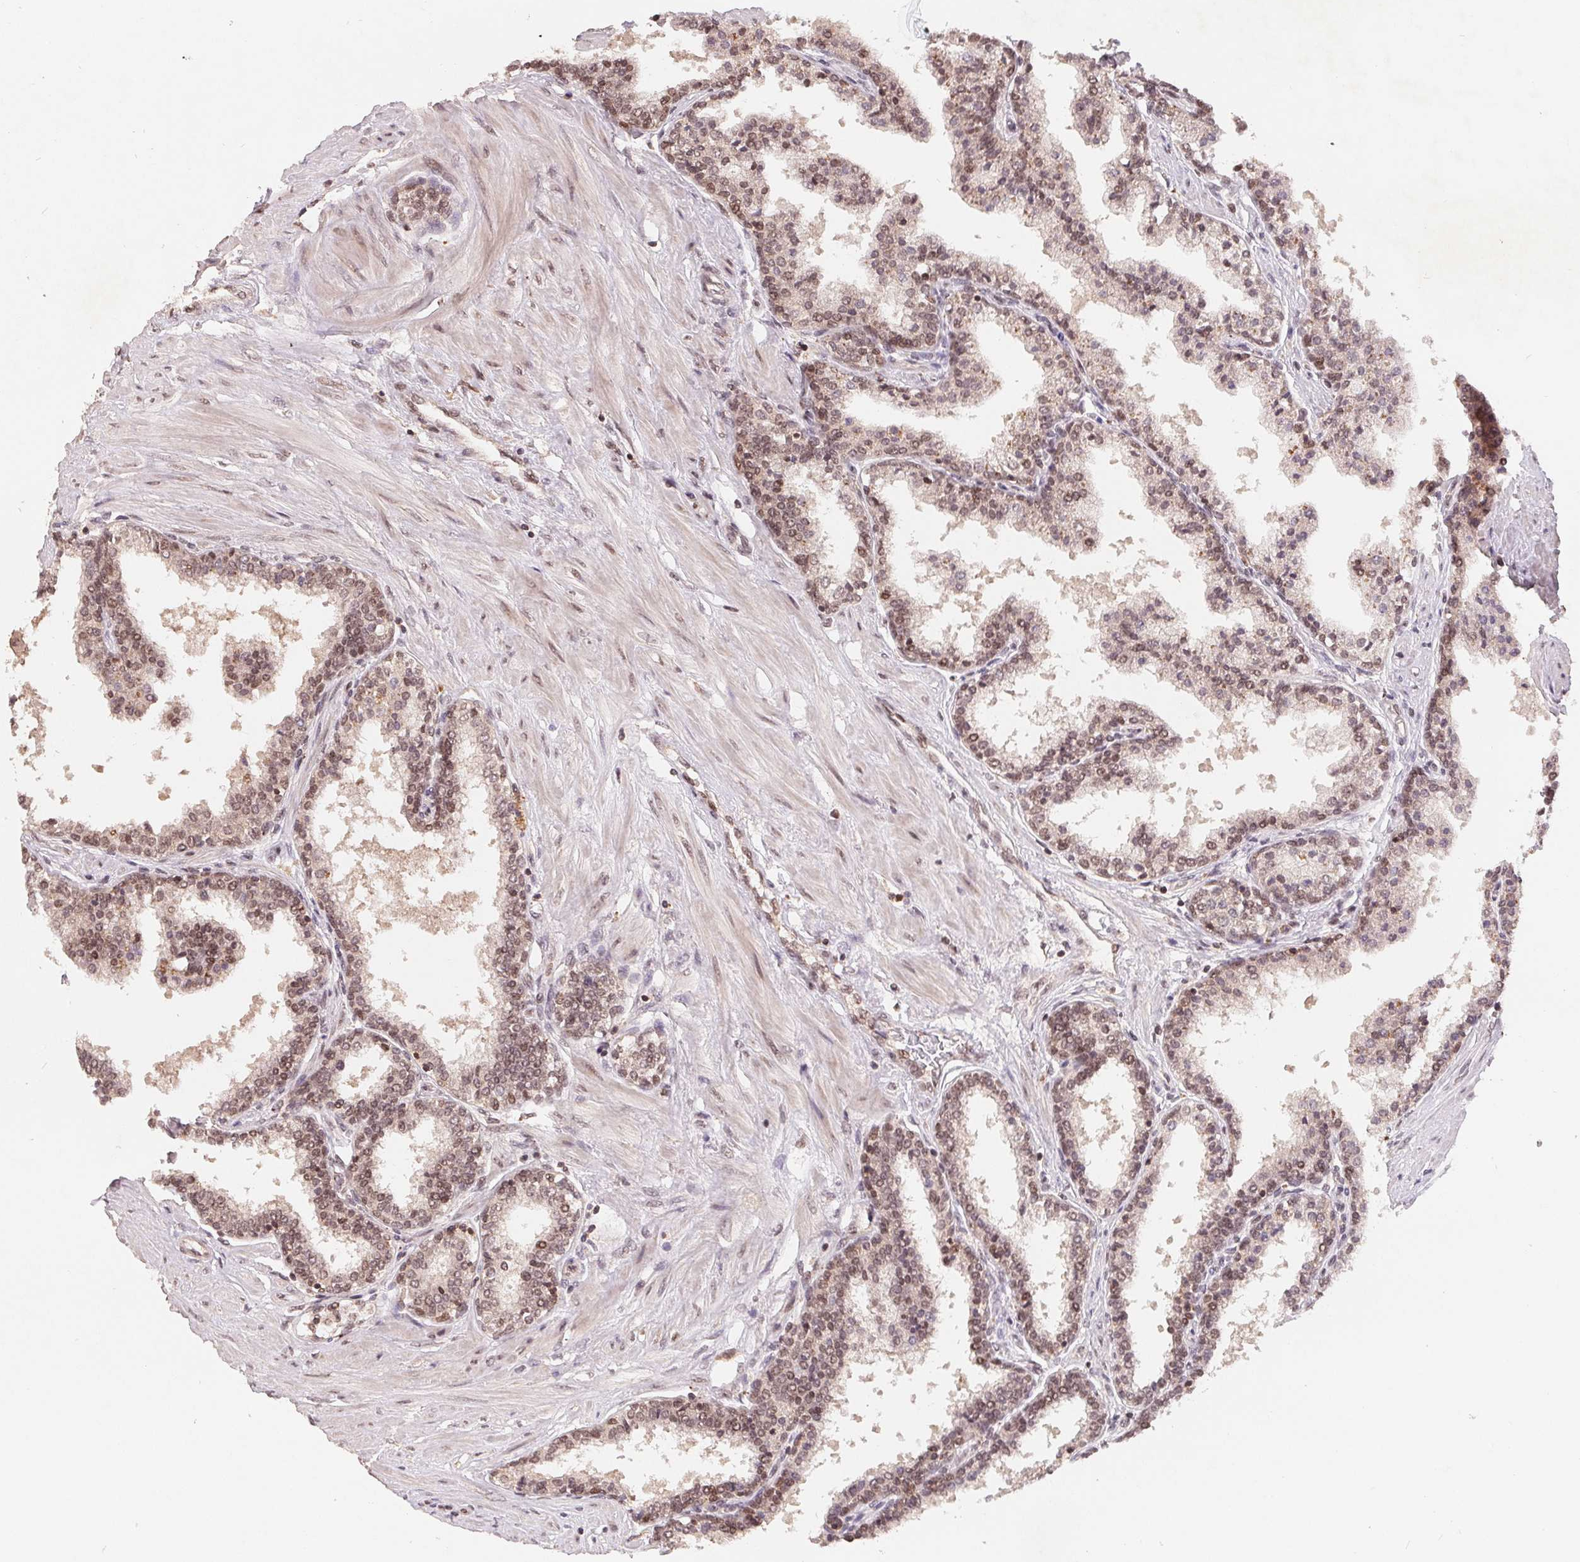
{"staining": {"intensity": "moderate", "quantity": "<25%", "location": "nuclear"}, "tissue": "prostate", "cell_type": "Glandular cells", "image_type": "normal", "snomed": [{"axis": "morphology", "description": "Normal tissue, NOS"}, {"axis": "topography", "description": "Prostate"}], "caption": "IHC of unremarkable human prostate exhibits low levels of moderate nuclear positivity in approximately <25% of glandular cells.", "gene": "HMGN3", "patient": {"sex": "male", "age": 55}}